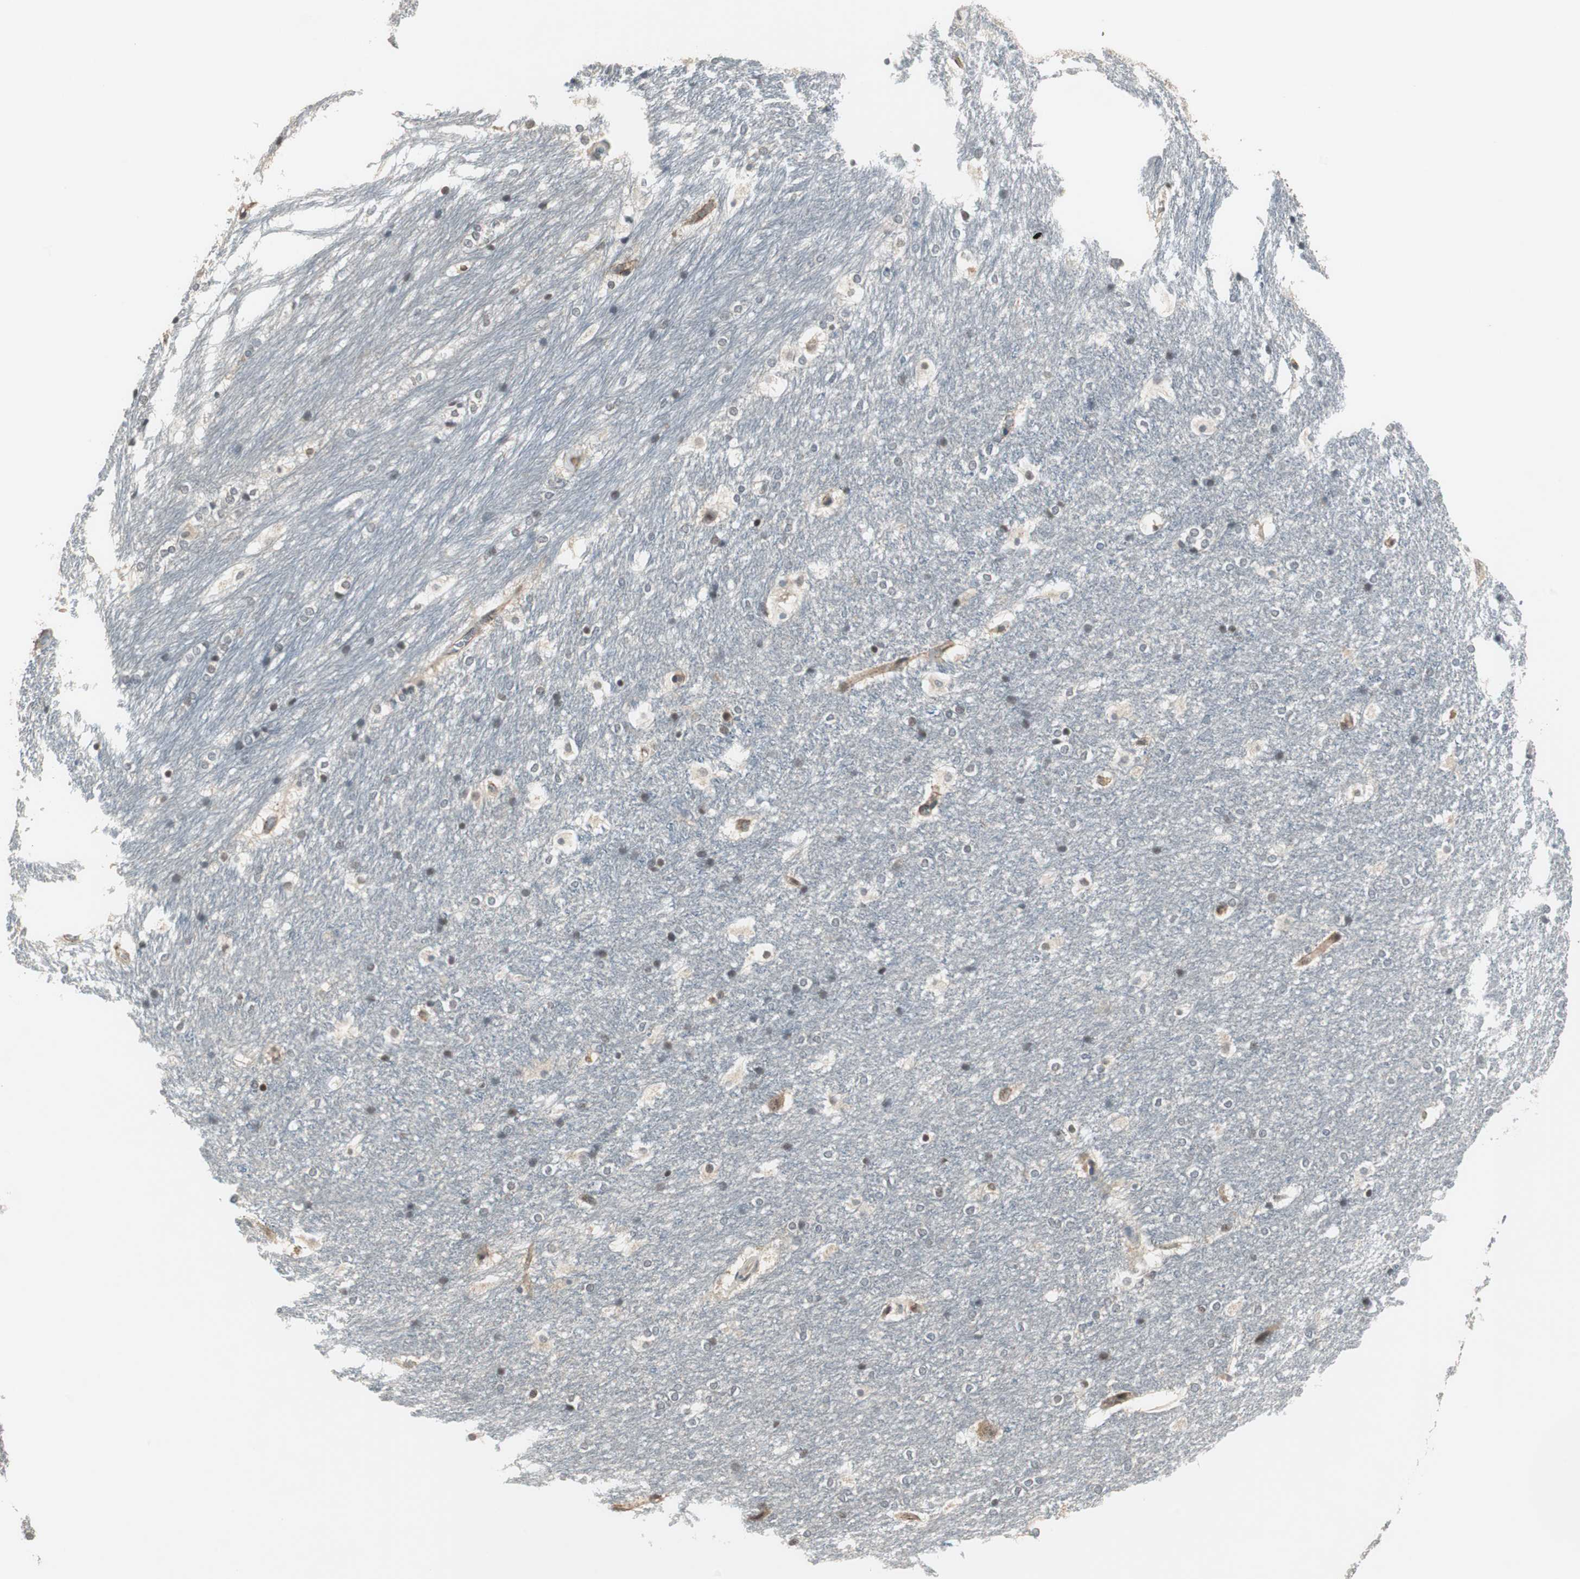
{"staining": {"intensity": "weak", "quantity": "<25%", "location": "cytoplasmic/membranous,nuclear"}, "tissue": "hippocampus", "cell_type": "Glial cells", "image_type": "normal", "snomed": [{"axis": "morphology", "description": "Normal tissue, NOS"}, {"axis": "topography", "description": "Hippocampus"}], "caption": "IHC photomicrograph of normal hippocampus: hippocampus stained with DAB (3,3'-diaminobenzidine) displays no significant protein expression in glial cells.", "gene": "MKX", "patient": {"sex": "female", "age": 19}}